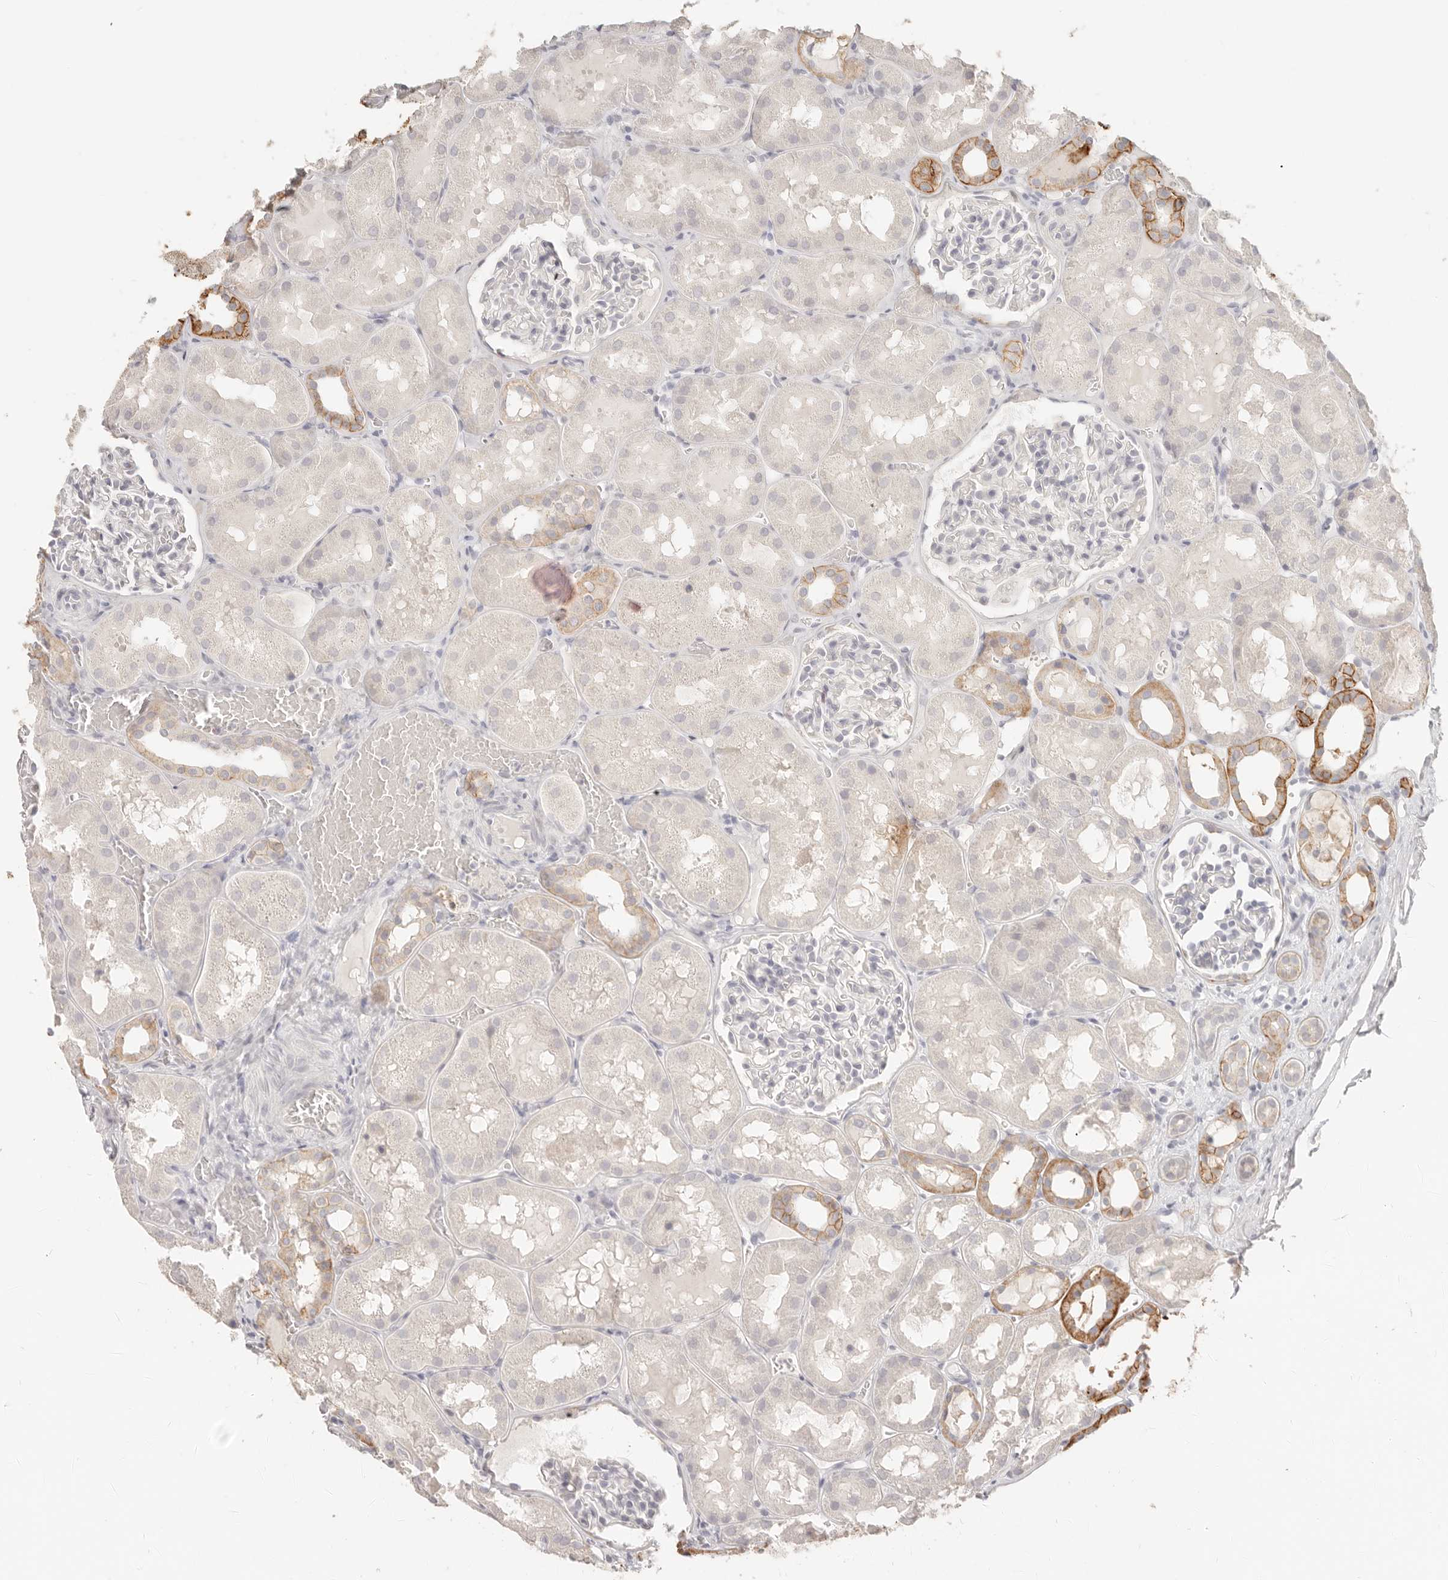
{"staining": {"intensity": "negative", "quantity": "none", "location": "none"}, "tissue": "kidney", "cell_type": "Cells in glomeruli", "image_type": "normal", "snomed": [{"axis": "morphology", "description": "Normal tissue, NOS"}, {"axis": "topography", "description": "Kidney"}, {"axis": "topography", "description": "Urinary bladder"}], "caption": "This is an IHC histopathology image of benign kidney. There is no expression in cells in glomeruli.", "gene": "EPCAM", "patient": {"sex": "male", "age": 16}}